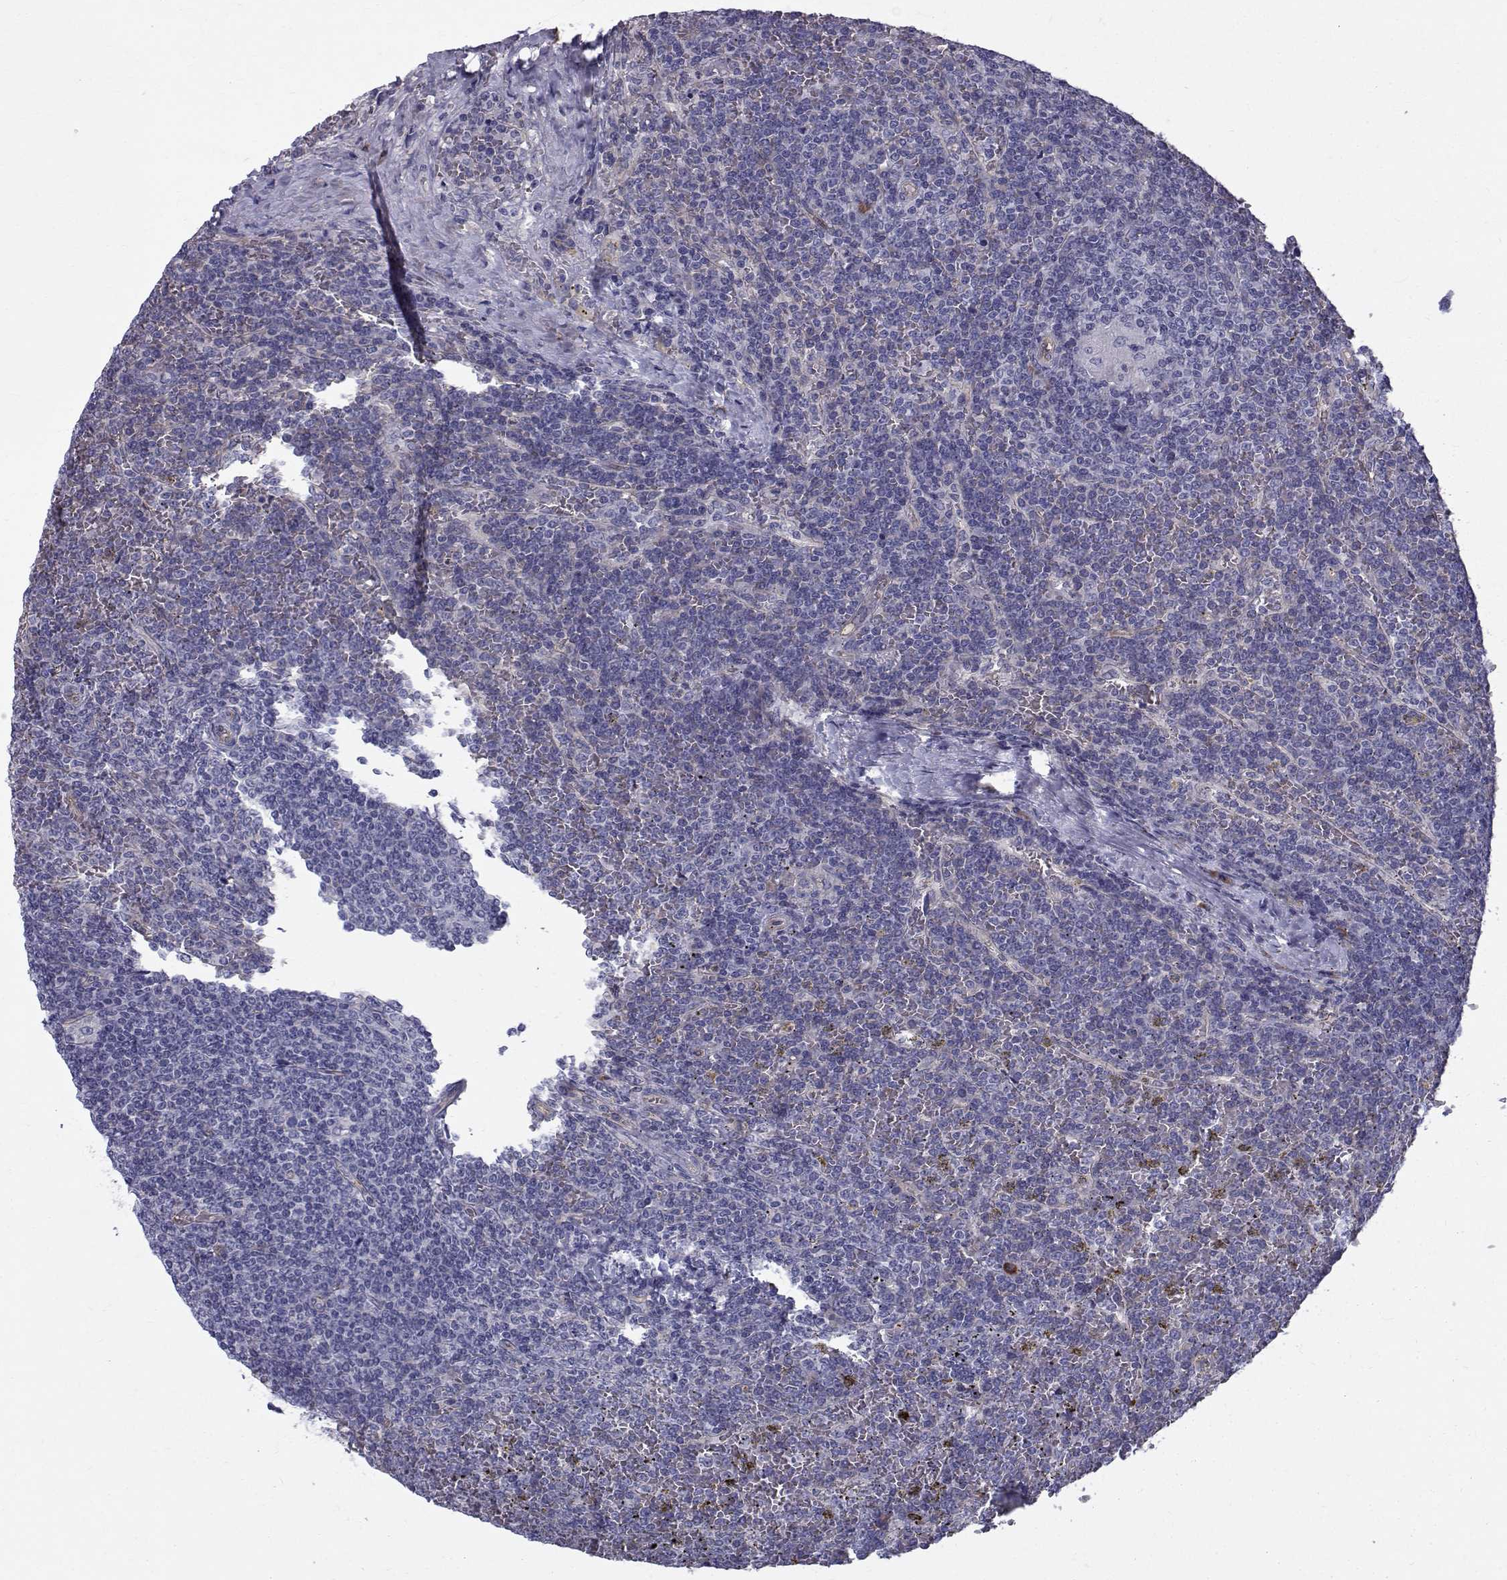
{"staining": {"intensity": "negative", "quantity": "none", "location": "none"}, "tissue": "lymphoma", "cell_type": "Tumor cells", "image_type": "cancer", "snomed": [{"axis": "morphology", "description": "Malignant lymphoma, non-Hodgkin's type, Low grade"}, {"axis": "topography", "description": "Spleen"}], "caption": "This is an IHC photomicrograph of lymphoma. There is no staining in tumor cells.", "gene": "QPCT", "patient": {"sex": "female", "age": 19}}